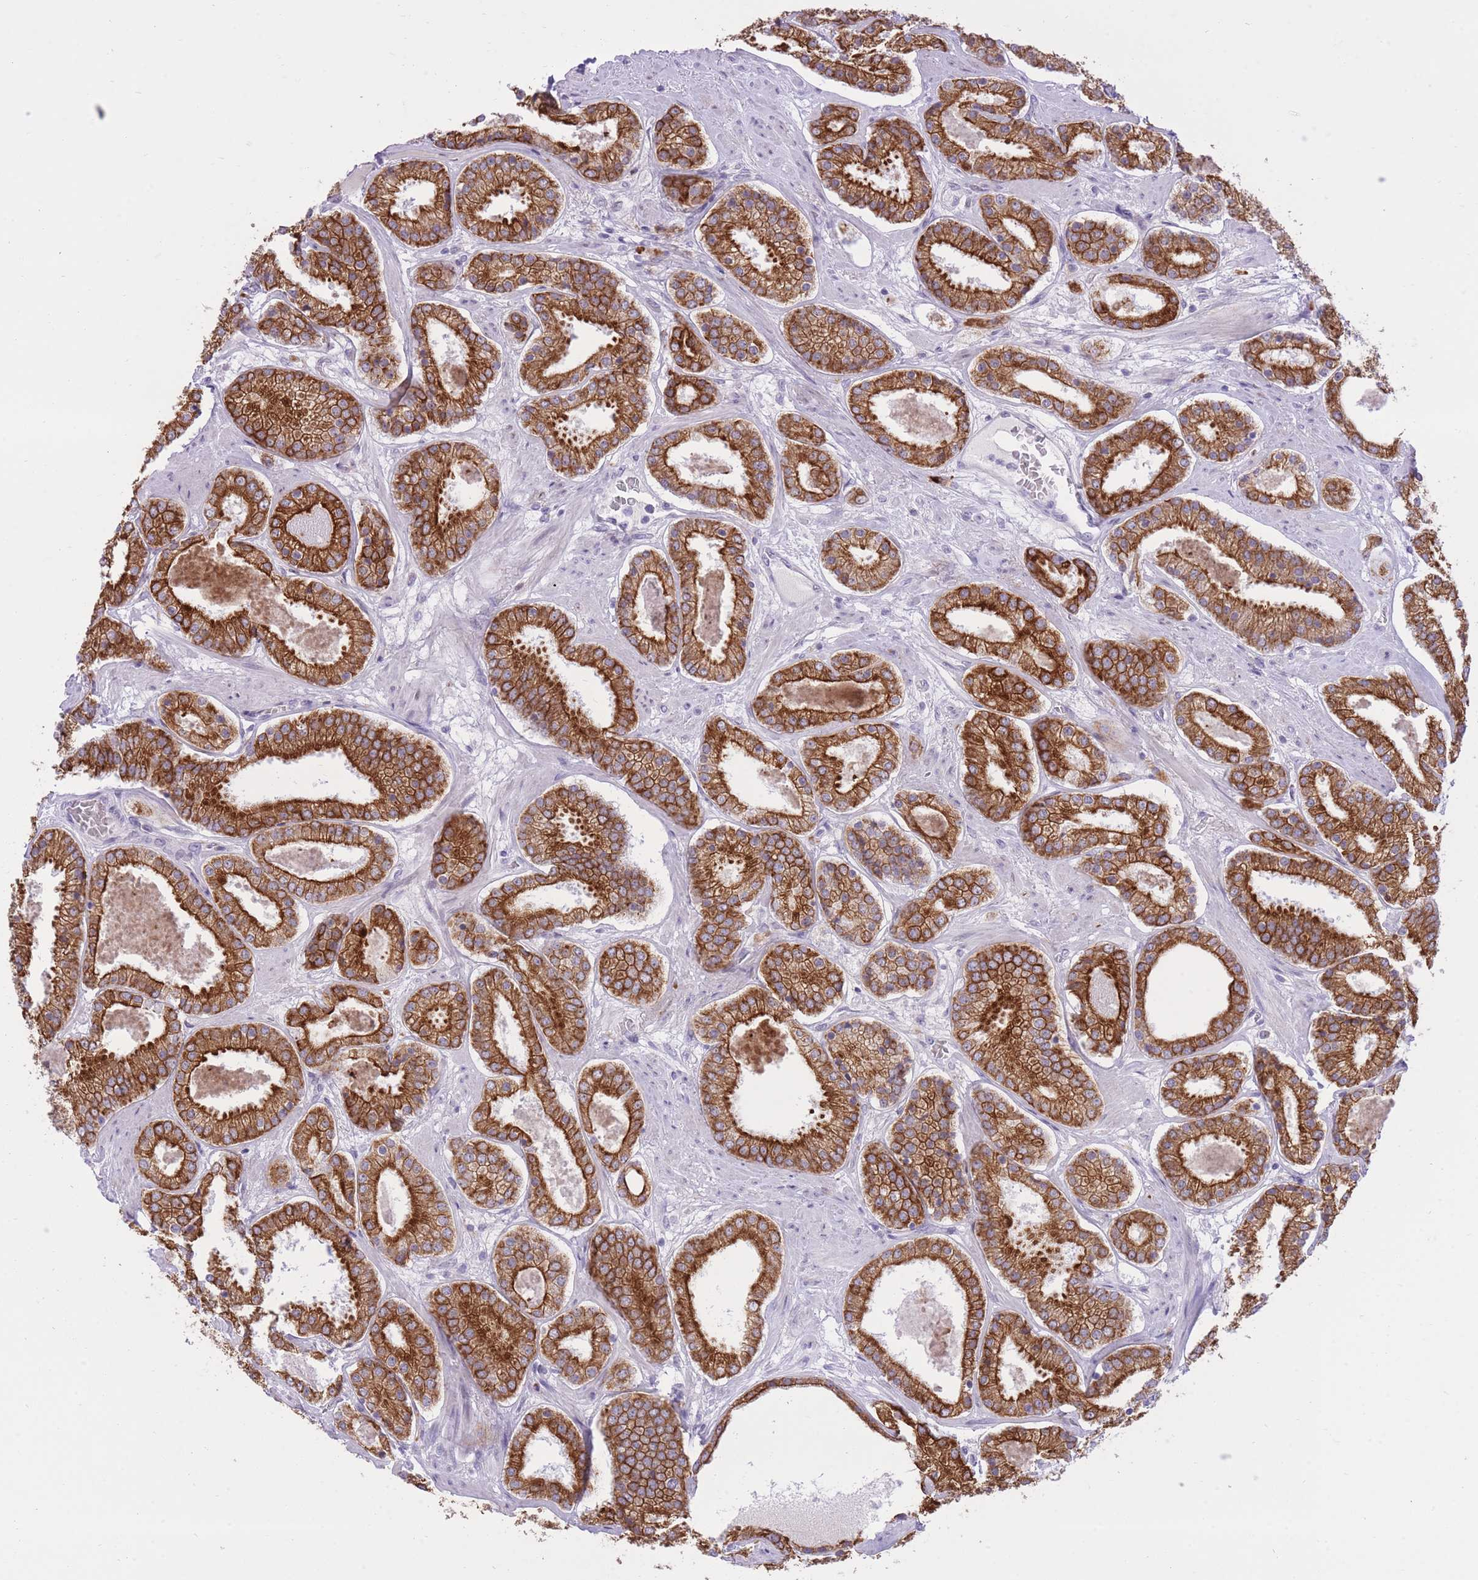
{"staining": {"intensity": "strong", "quantity": ">75%", "location": "cytoplasmic/membranous"}, "tissue": "prostate cancer", "cell_type": "Tumor cells", "image_type": "cancer", "snomed": [{"axis": "morphology", "description": "Adenocarcinoma, High grade"}, {"axis": "topography", "description": "Prostate"}], "caption": "Prostate cancer (high-grade adenocarcinoma) was stained to show a protein in brown. There is high levels of strong cytoplasmic/membranous positivity in about >75% of tumor cells. (IHC, brightfield microscopy, high magnification).", "gene": "MEIS3", "patient": {"sex": "male", "age": 63}}